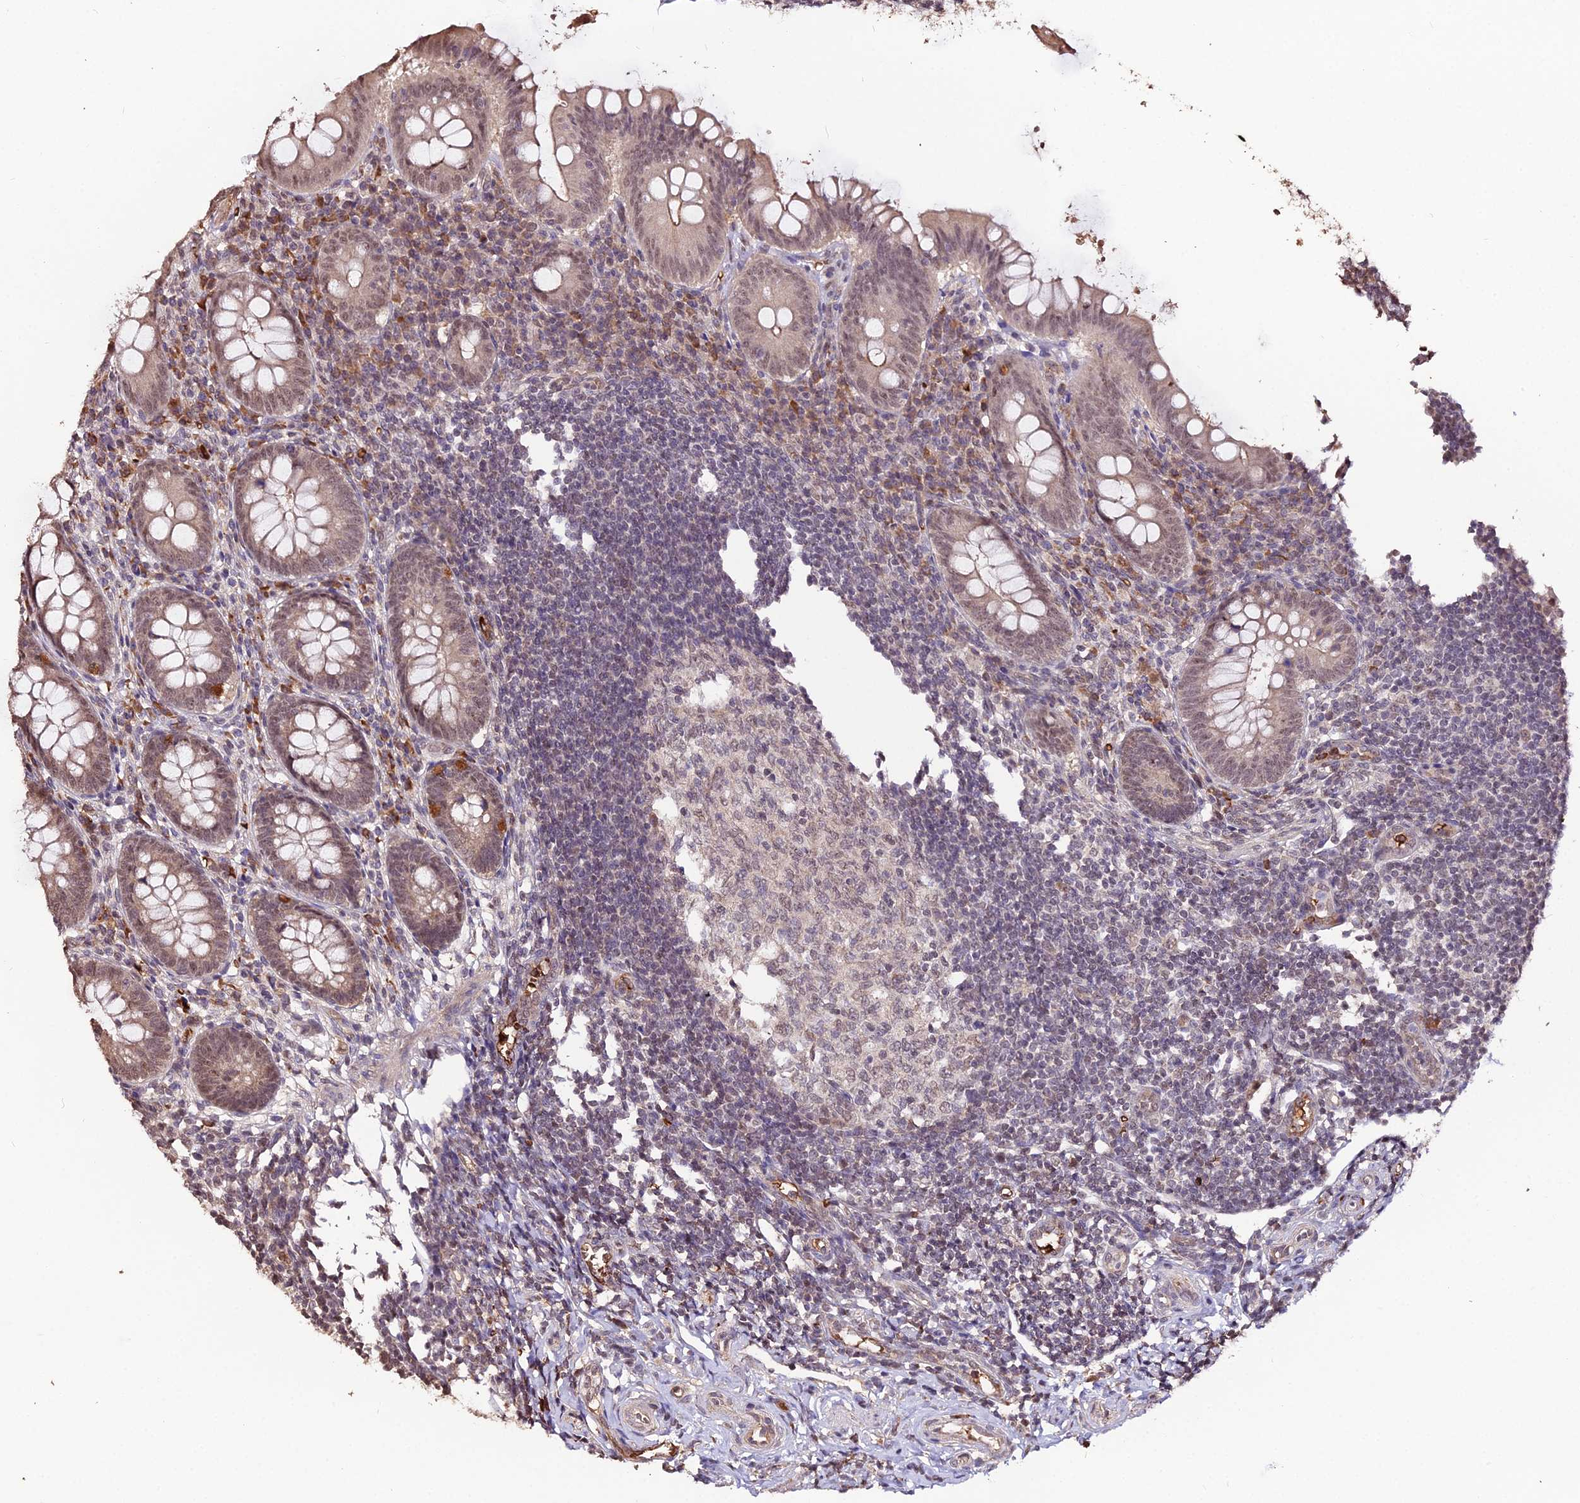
{"staining": {"intensity": "weak", "quantity": ">75%", "location": "cytoplasmic/membranous,nuclear"}, "tissue": "appendix", "cell_type": "Glandular cells", "image_type": "normal", "snomed": [{"axis": "morphology", "description": "Normal tissue, NOS"}, {"axis": "topography", "description": "Appendix"}], "caption": "IHC of benign human appendix reveals low levels of weak cytoplasmic/membranous,nuclear staining in about >75% of glandular cells. The protein of interest is stained brown, and the nuclei are stained in blue (DAB (3,3'-diaminobenzidine) IHC with brightfield microscopy, high magnification).", "gene": "ZDBF2", "patient": {"sex": "female", "age": 33}}